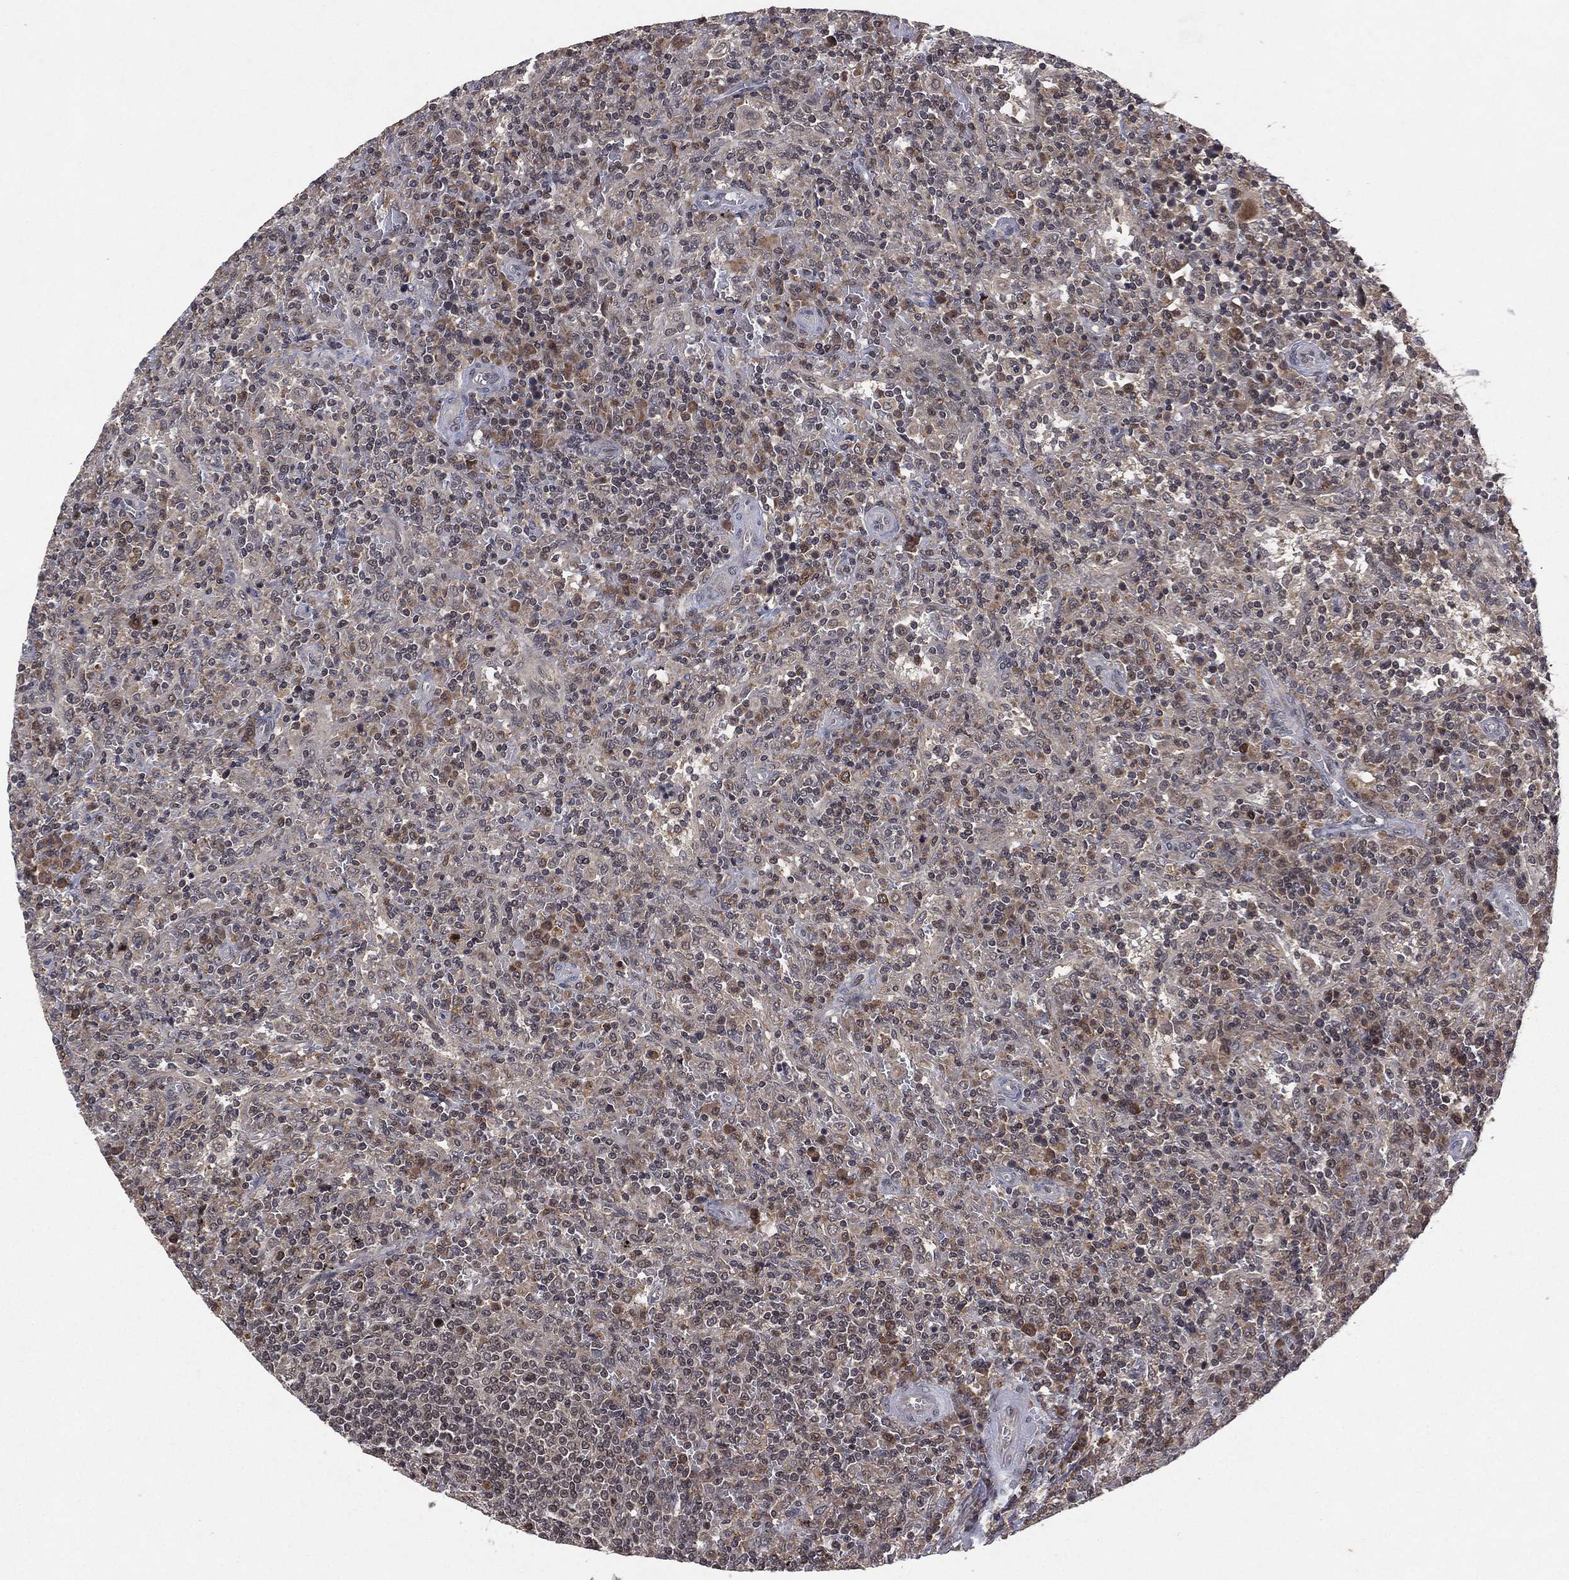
{"staining": {"intensity": "negative", "quantity": "none", "location": "none"}, "tissue": "lymphoma", "cell_type": "Tumor cells", "image_type": "cancer", "snomed": [{"axis": "morphology", "description": "Malignant lymphoma, non-Hodgkin's type, Low grade"}, {"axis": "topography", "description": "Spleen"}], "caption": "IHC micrograph of neoplastic tissue: human malignant lymphoma, non-Hodgkin's type (low-grade) stained with DAB (3,3'-diaminobenzidine) exhibits no significant protein expression in tumor cells. Nuclei are stained in blue.", "gene": "ATG4B", "patient": {"sex": "male", "age": 62}}